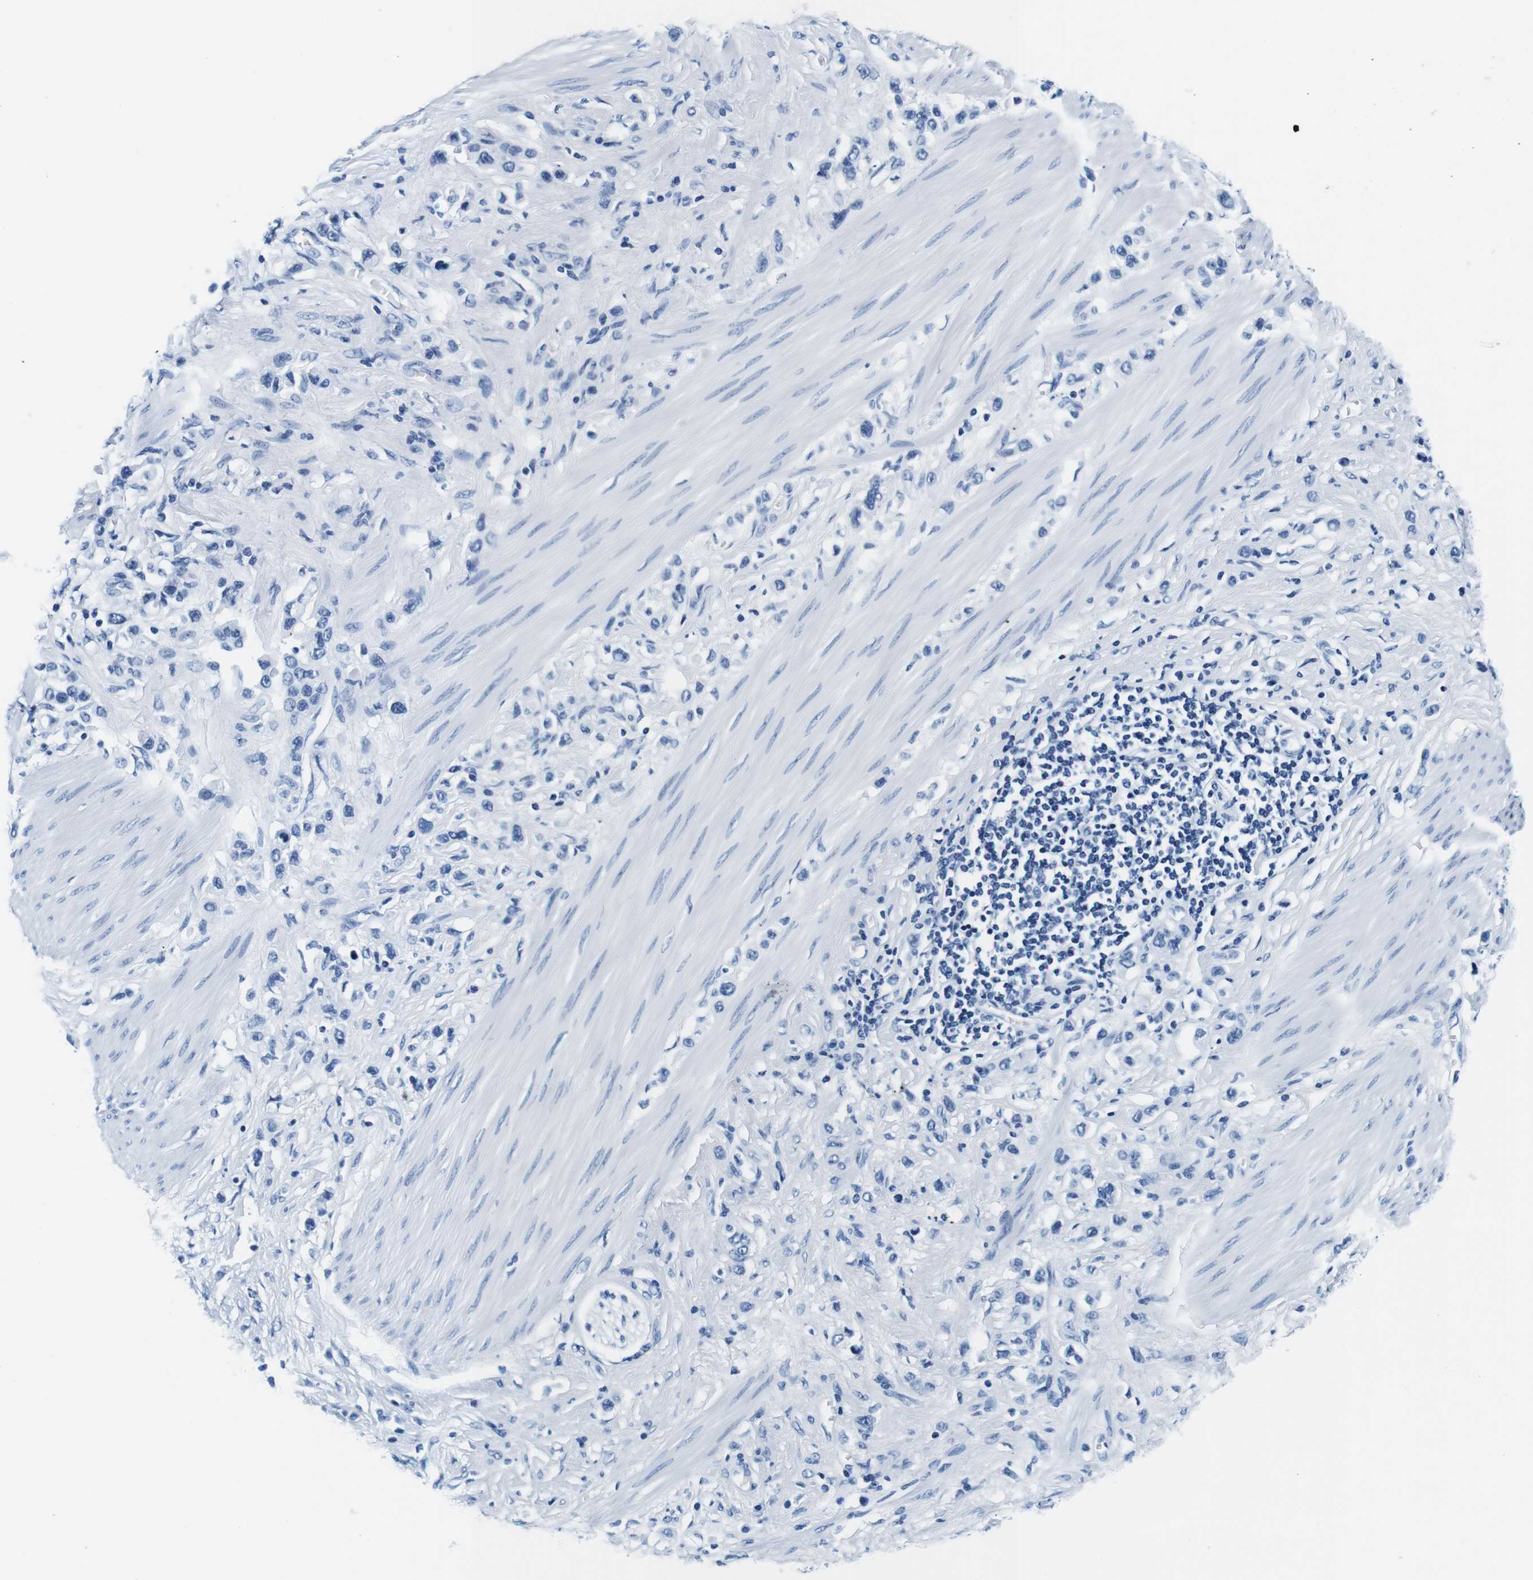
{"staining": {"intensity": "negative", "quantity": "none", "location": "none"}, "tissue": "stomach cancer", "cell_type": "Tumor cells", "image_type": "cancer", "snomed": [{"axis": "morphology", "description": "Adenocarcinoma, NOS"}, {"axis": "topography", "description": "Stomach"}], "caption": "Stomach cancer (adenocarcinoma) was stained to show a protein in brown. There is no significant expression in tumor cells.", "gene": "ELANE", "patient": {"sex": "female", "age": 65}}